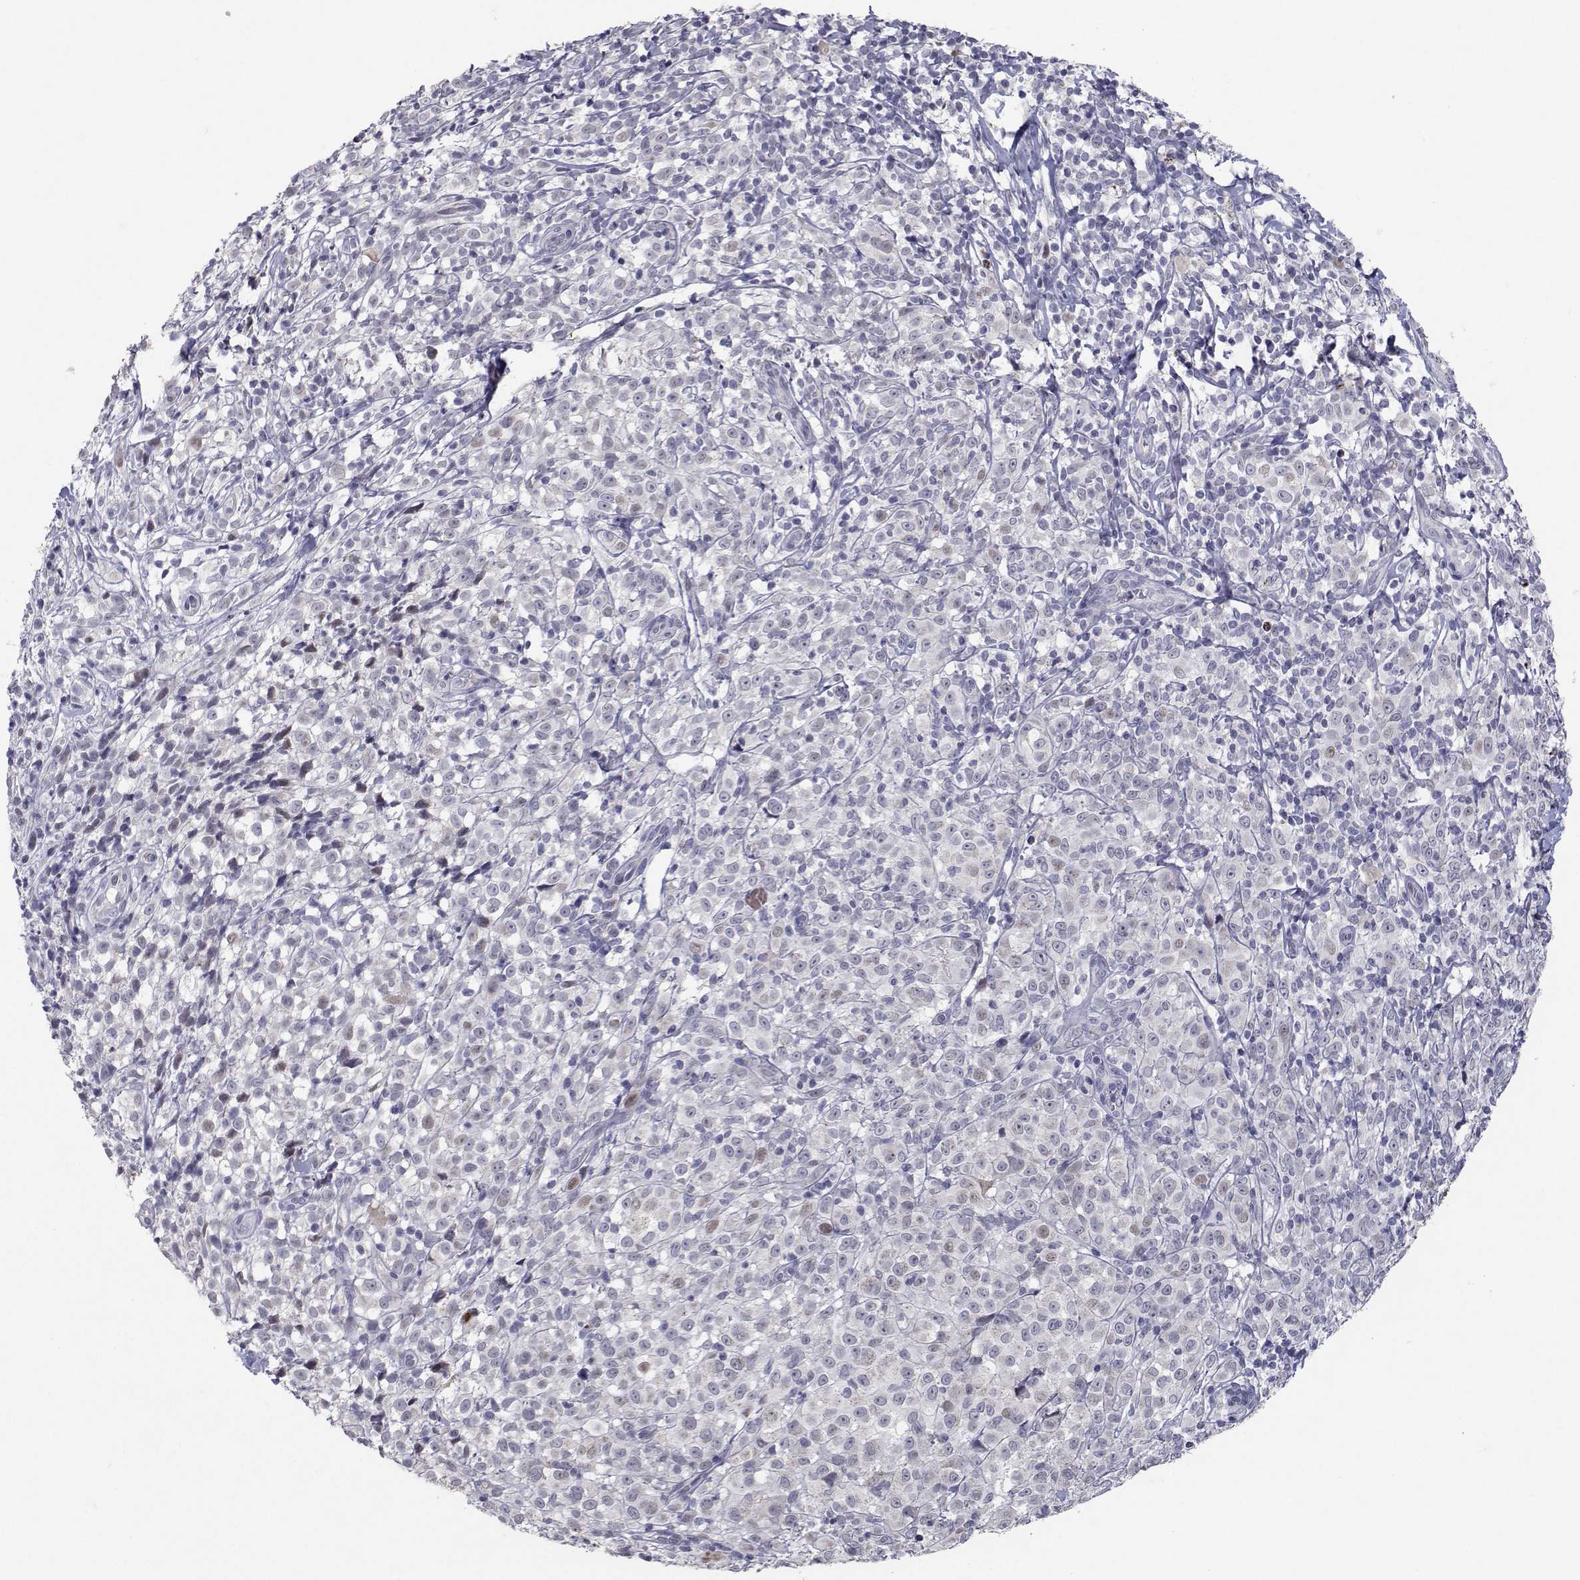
{"staining": {"intensity": "weak", "quantity": "<25%", "location": "nuclear"}, "tissue": "melanoma", "cell_type": "Tumor cells", "image_type": "cancer", "snomed": [{"axis": "morphology", "description": "Malignant melanoma, NOS"}, {"axis": "topography", "description": "Skin"}], "caption": "The histopathology image displays no staining of tumor cells in melanoma.", "gene": "RBPJL", "patient": {"sex": "male", "age": 85}}